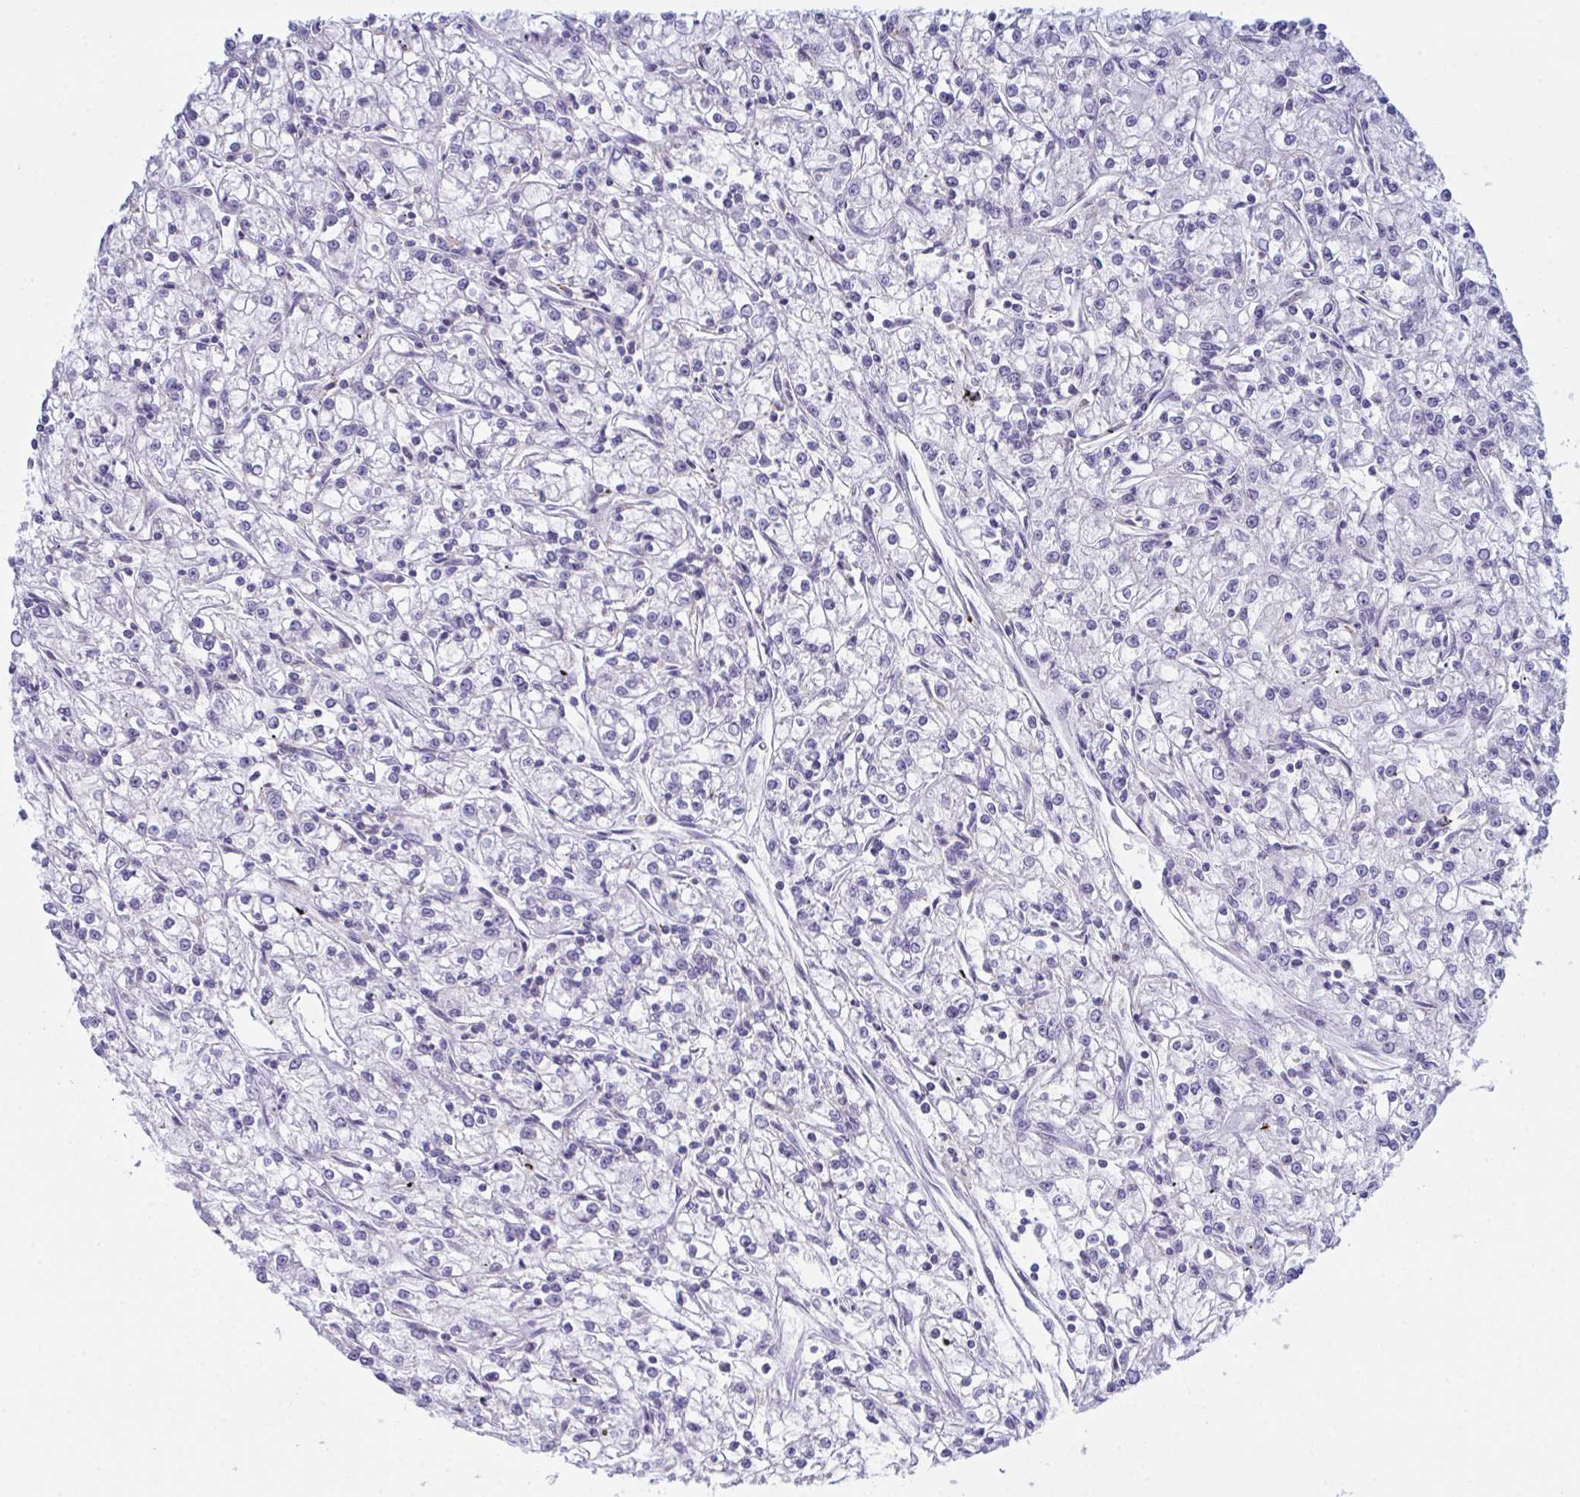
{"staining": {"intensity": "negative", "quantity": "none", "location": "none"}, "tissue": "renal cancer", "cell_type": "Tumor cells", "image_type": "cancer", "snomed": [{"axis": "morphology", "description": "Adenocarcinoma, NOS"}, {"axis": "topography", "description": "Kidney"}], "caption": "IHC image of human renal cancer (adenocarcinoma) stained for a protein (brown), which exhibits no staining in tumor cells.", "gene": "MYO1F", "patient": {"sex": "female", "age": 59}}